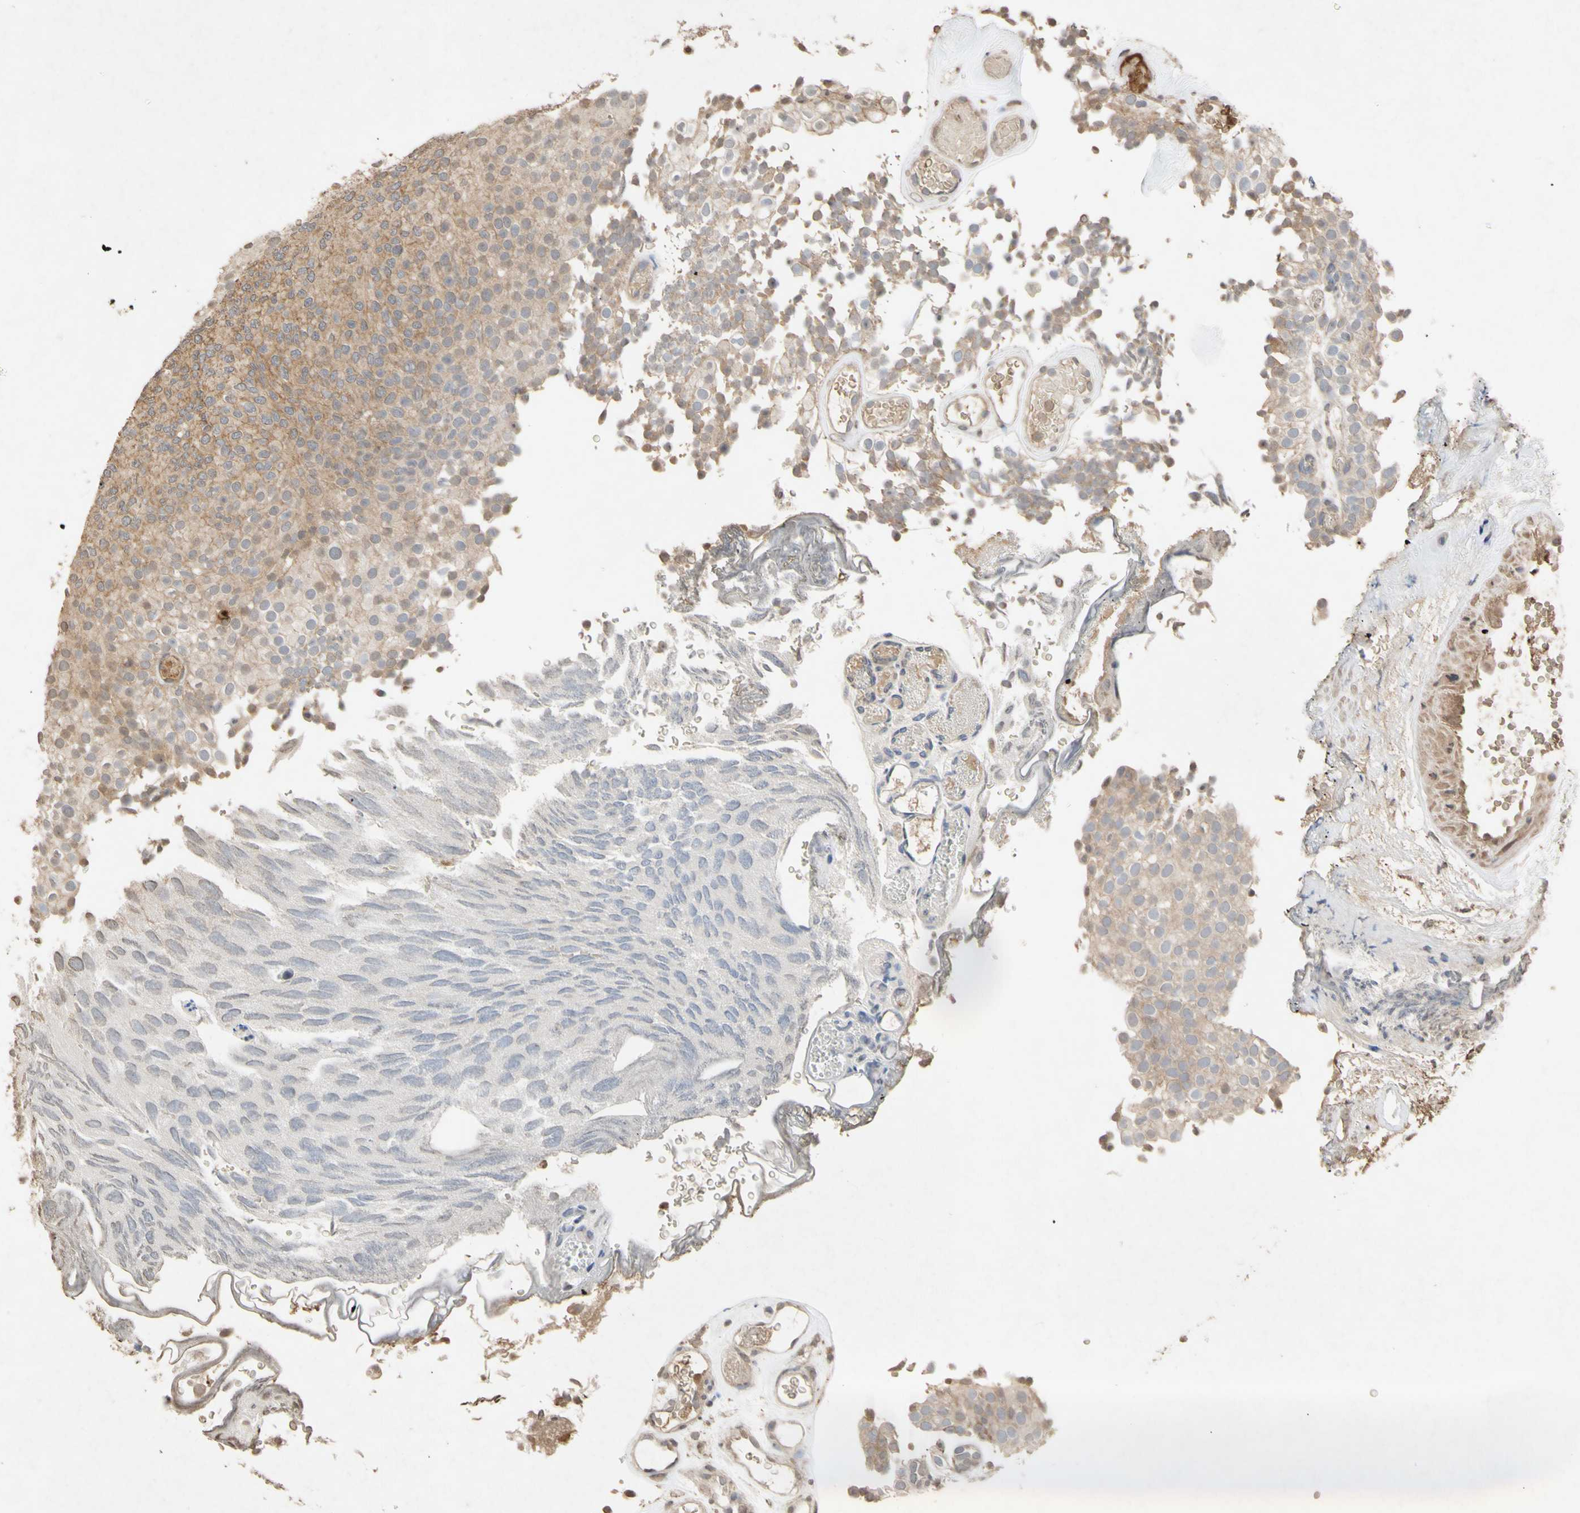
{"staining": {"intensity": "weak", "quantity": "25%-75%", "location": "cytoplasmic/membranous"}, "tissue": "urothelial cancer", "cell_type": "Tumor cells", "image_type": "cancer", "snomed": [{"axis": "morphology", "description": "Urothelial carcinoma, Low grade"}, {"axis": "topography", "description": "Urinary bladder"}], "caption": "The histopathology image demonstrates a brown stain indicating the presence of a protein in the cytoplasmic/membranous of tumor cells in low-grade urothelial carcinoma.", "gene": "NECTIN3", "patient": {"sex": "male", "age": 78}}